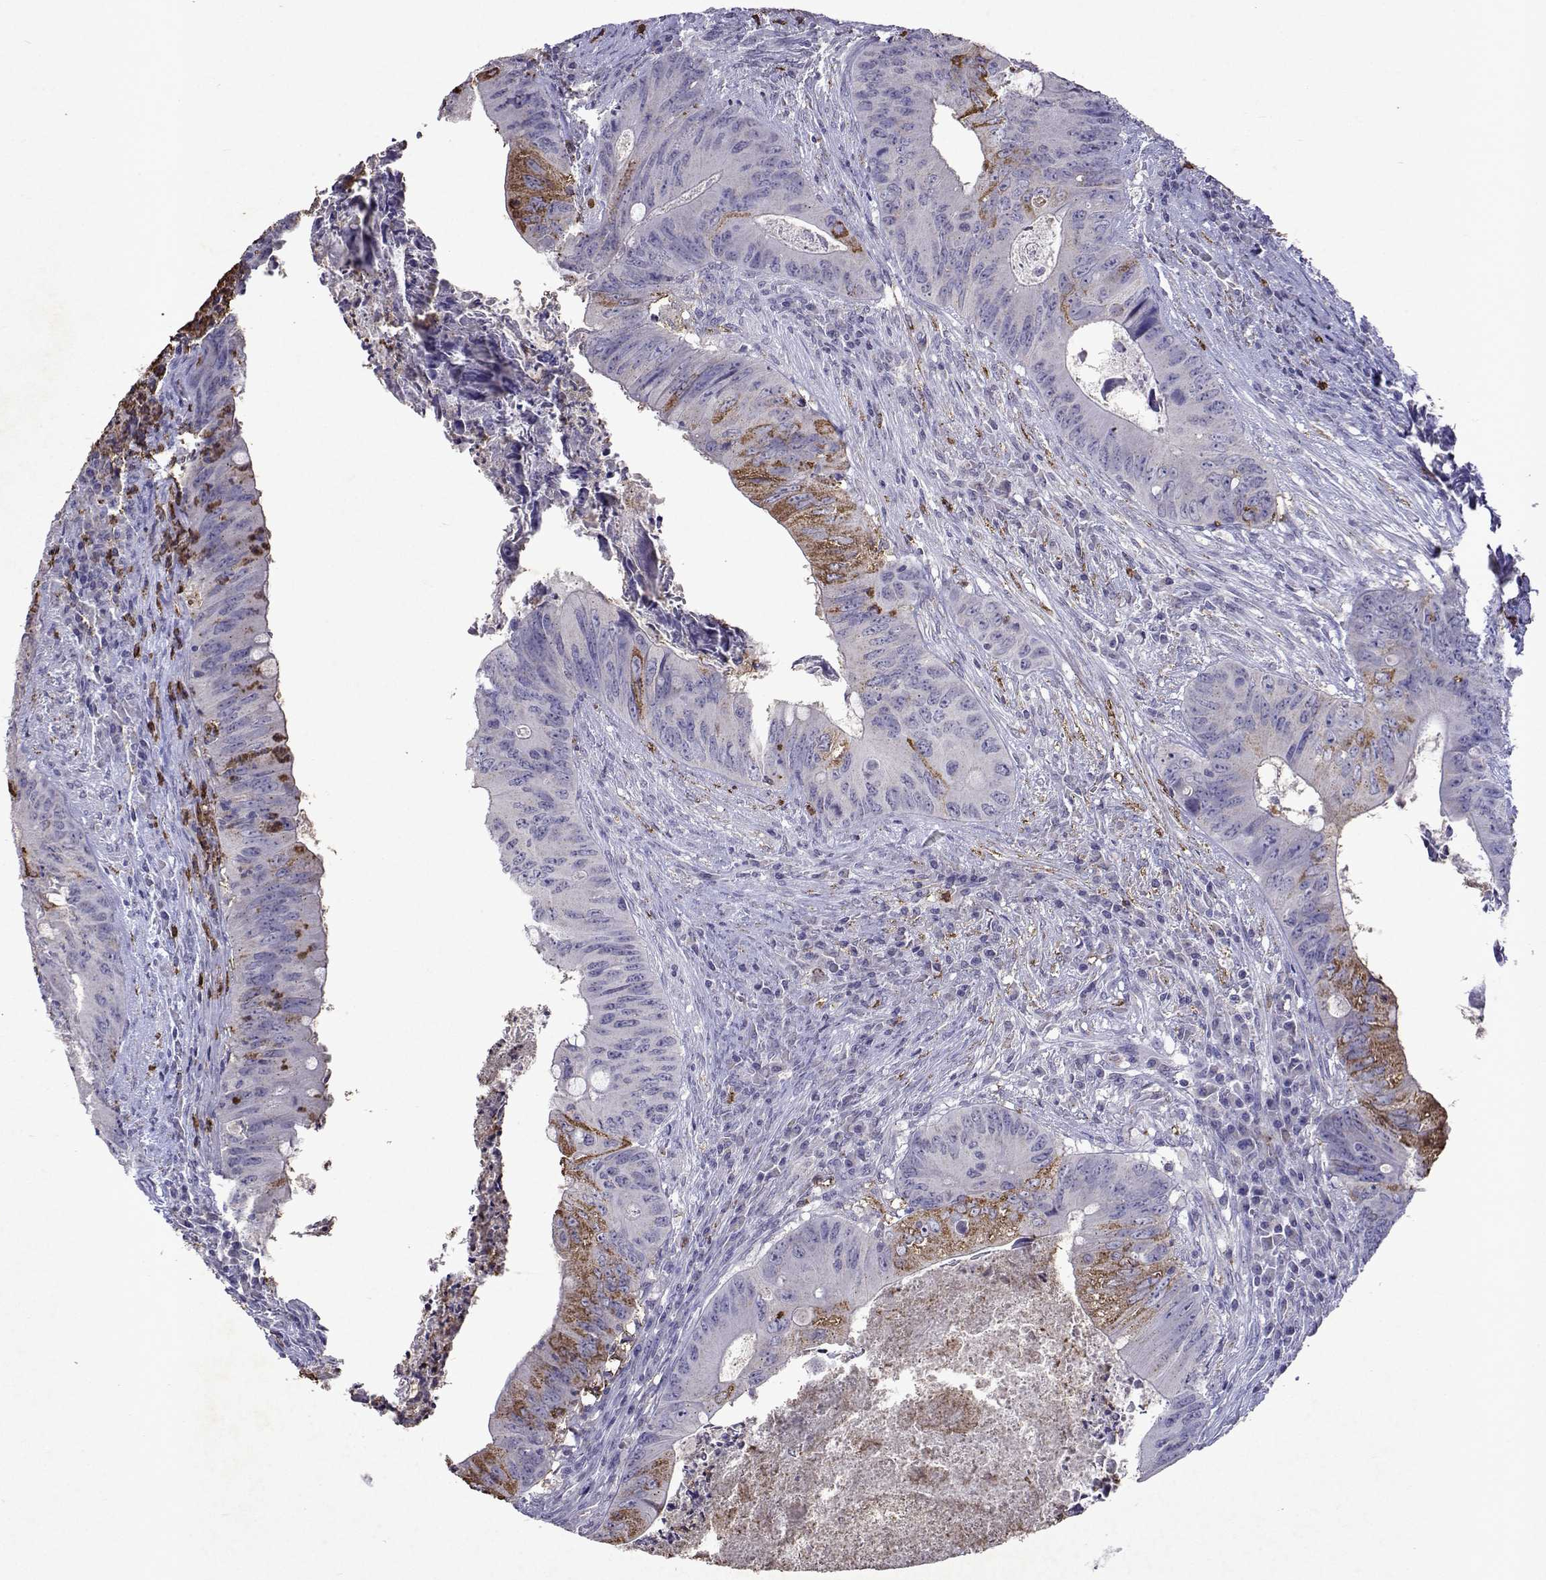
{"staining": {"intensity": "moderate", "quantity": "25%-75%", "location": "cytoplasmic/membranous"}, "tissue": "colorectal cancer", "cell_type": "Tumor cells", "image_type": "cancer", "snomed": [{"axis": "morphology", "description": "Adenocarcinoma, NOS"}, {"axis": "topography", "description": "Colon"}], "caption": "Tumor cells exhibit moderate cytoplasmic/membranous expression in approximately 25%-75% of cells in colorectal cancer.", "gene": "DUSP28", "patient": {"sex": "female", "age": 74}}